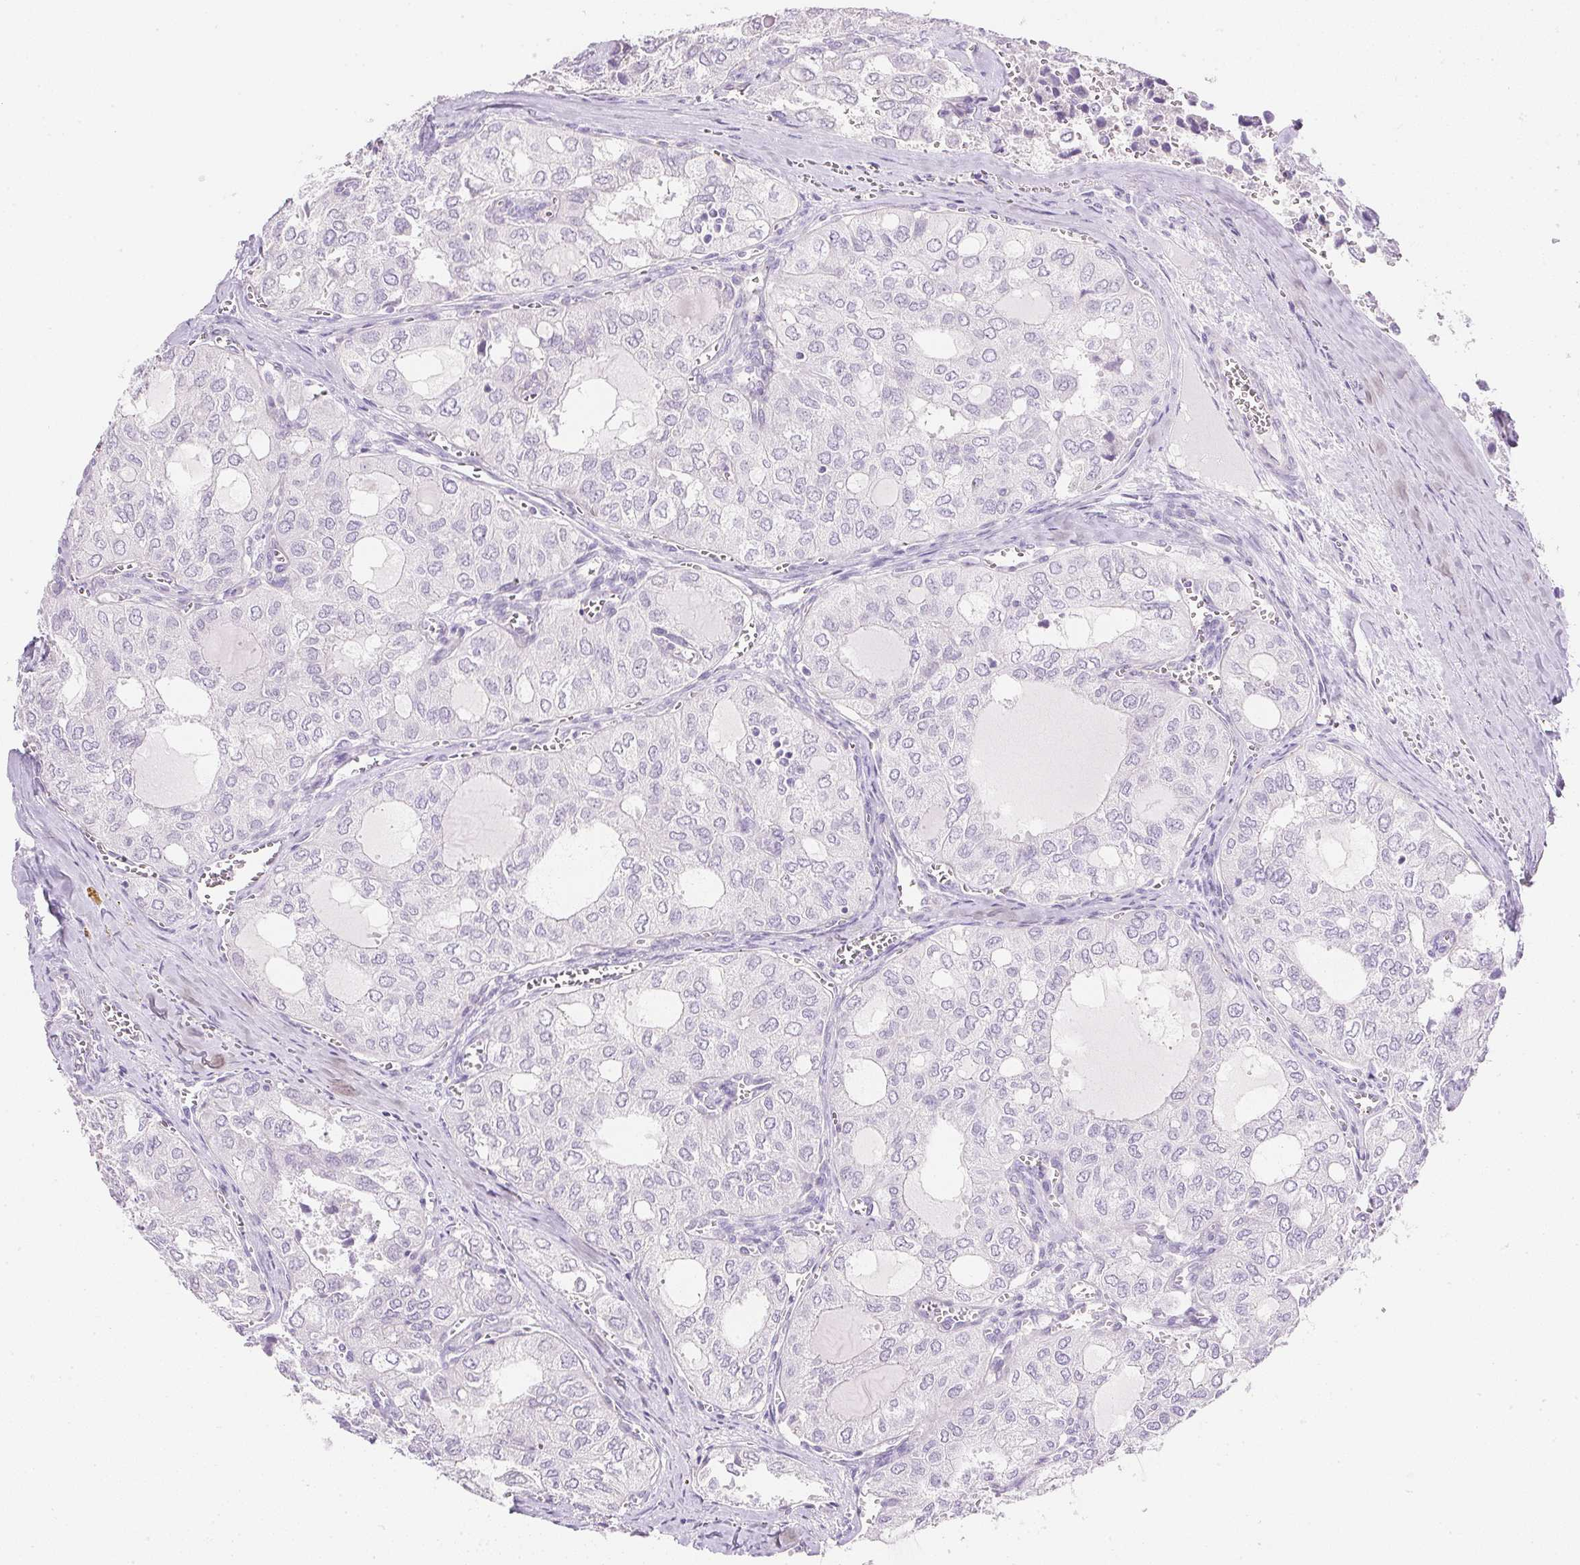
{"staining": {"intensity": "negative", "quantity": "none", "location": "none"}, "tissue": "thyroid cancer", "cell_type": "Tumor cells", "image_type": "cancer", "snomed": [{"axis": "morphology", "description": "Follicular adenoma carcinoma, NOS"}, {"axis": "topography", "description": "Thyroid gland"}], "caption": "Follicular adenoma carcinoma (thyroid) was stained to show a protein in brown. There is no significant expression in tumor cells.", "gene": "KCNE2", "patient": {"sex": "male", "age": 75}}